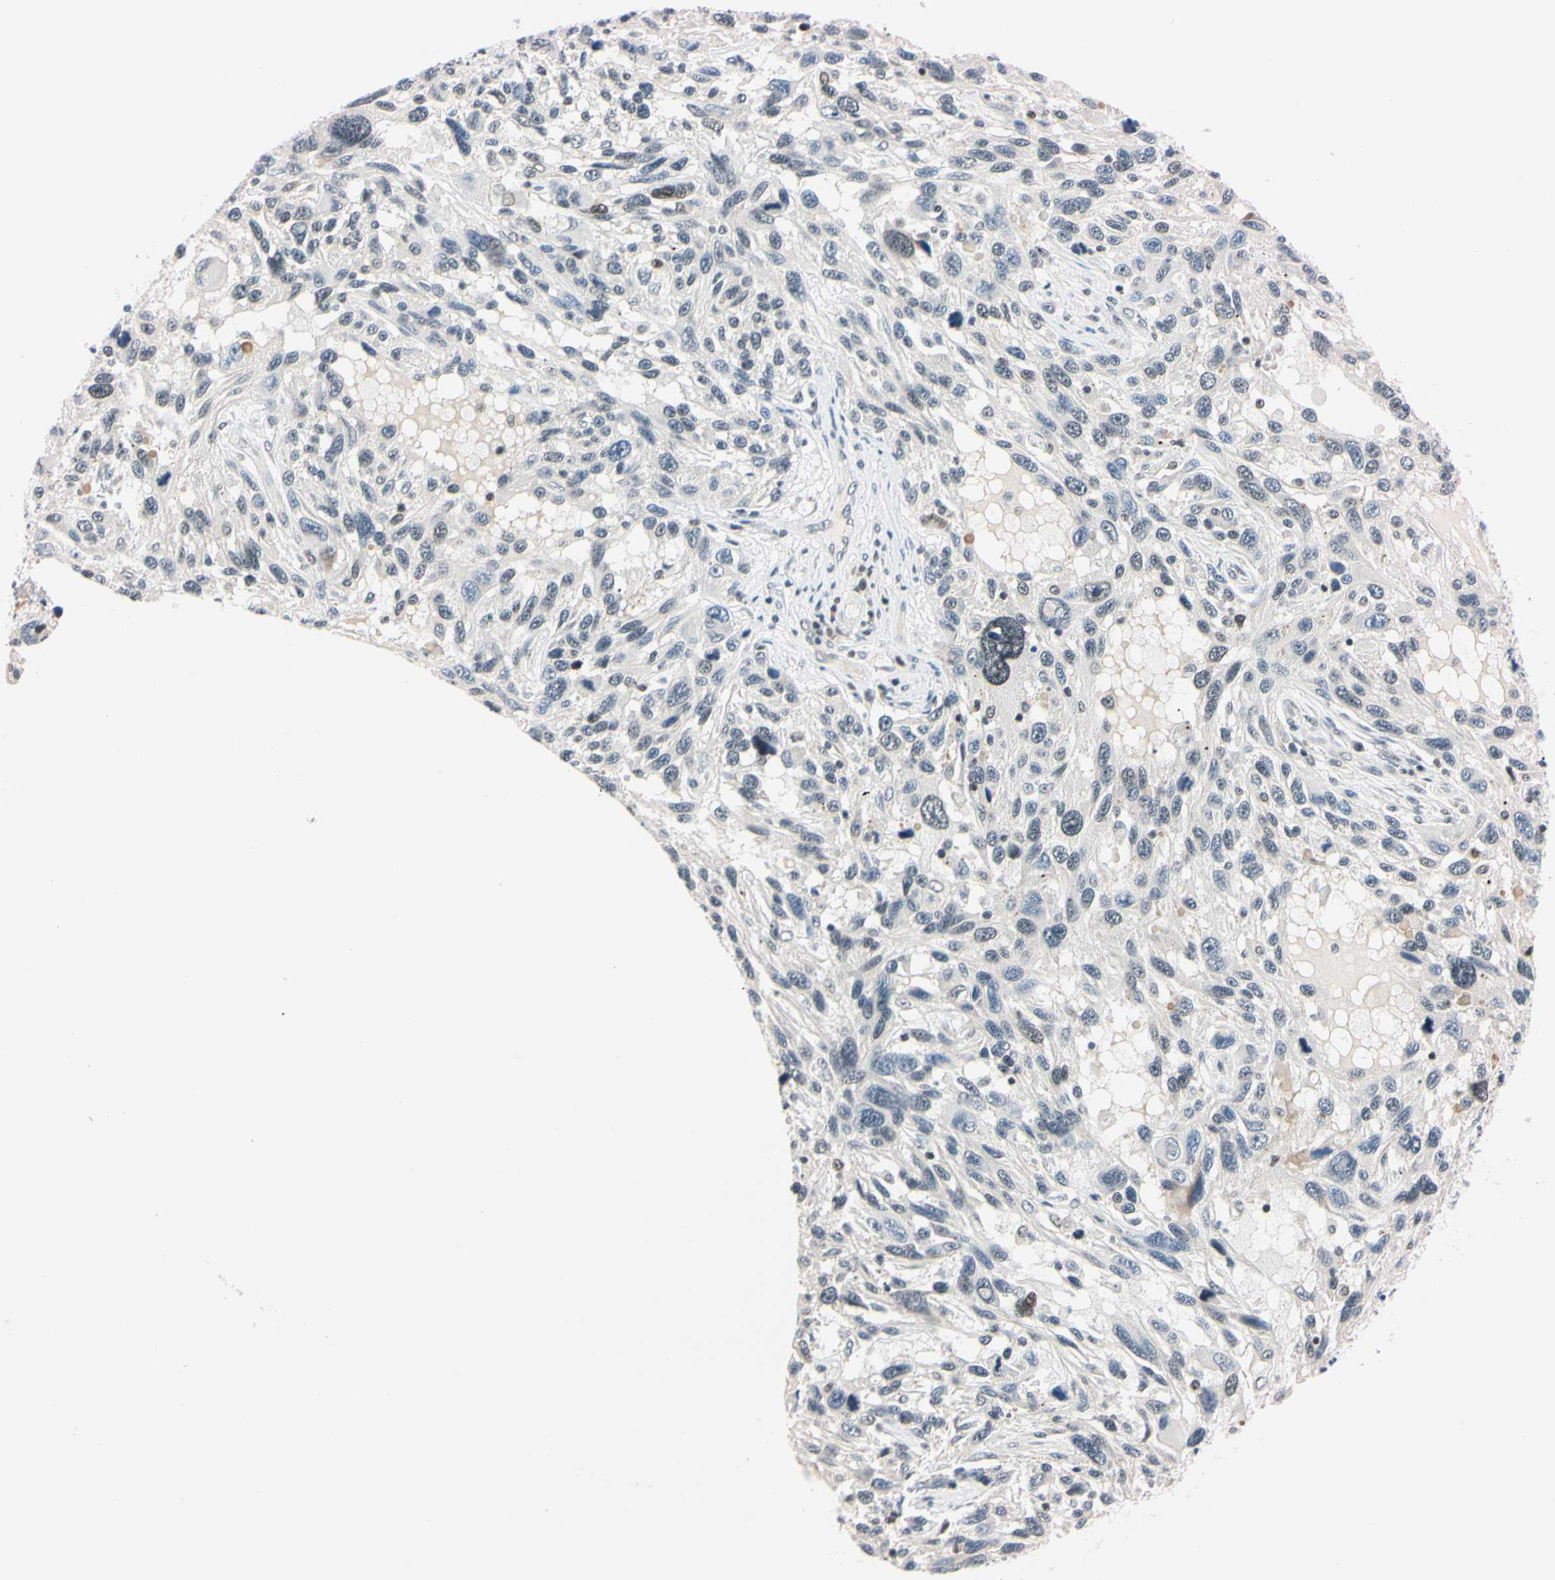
{"staining": {"intensity": "negative", "quantity": "none", "location": "none"}, "tissue": "melanoma", "cell_type": "Tumor cells", "image_type": "cancer", "snomed": [{"axis": "morphology", "description": "Malignant melanoma, NOS"}, {"axis": "topography", "description": "Skin"}], "caption": "Malignant melanoma stained for a protein using immunohistochemistry (IHC) exhibits no staining tumor cells.", "gene": "C1orf174", "patient": {"sex": "male", "age": 53}}